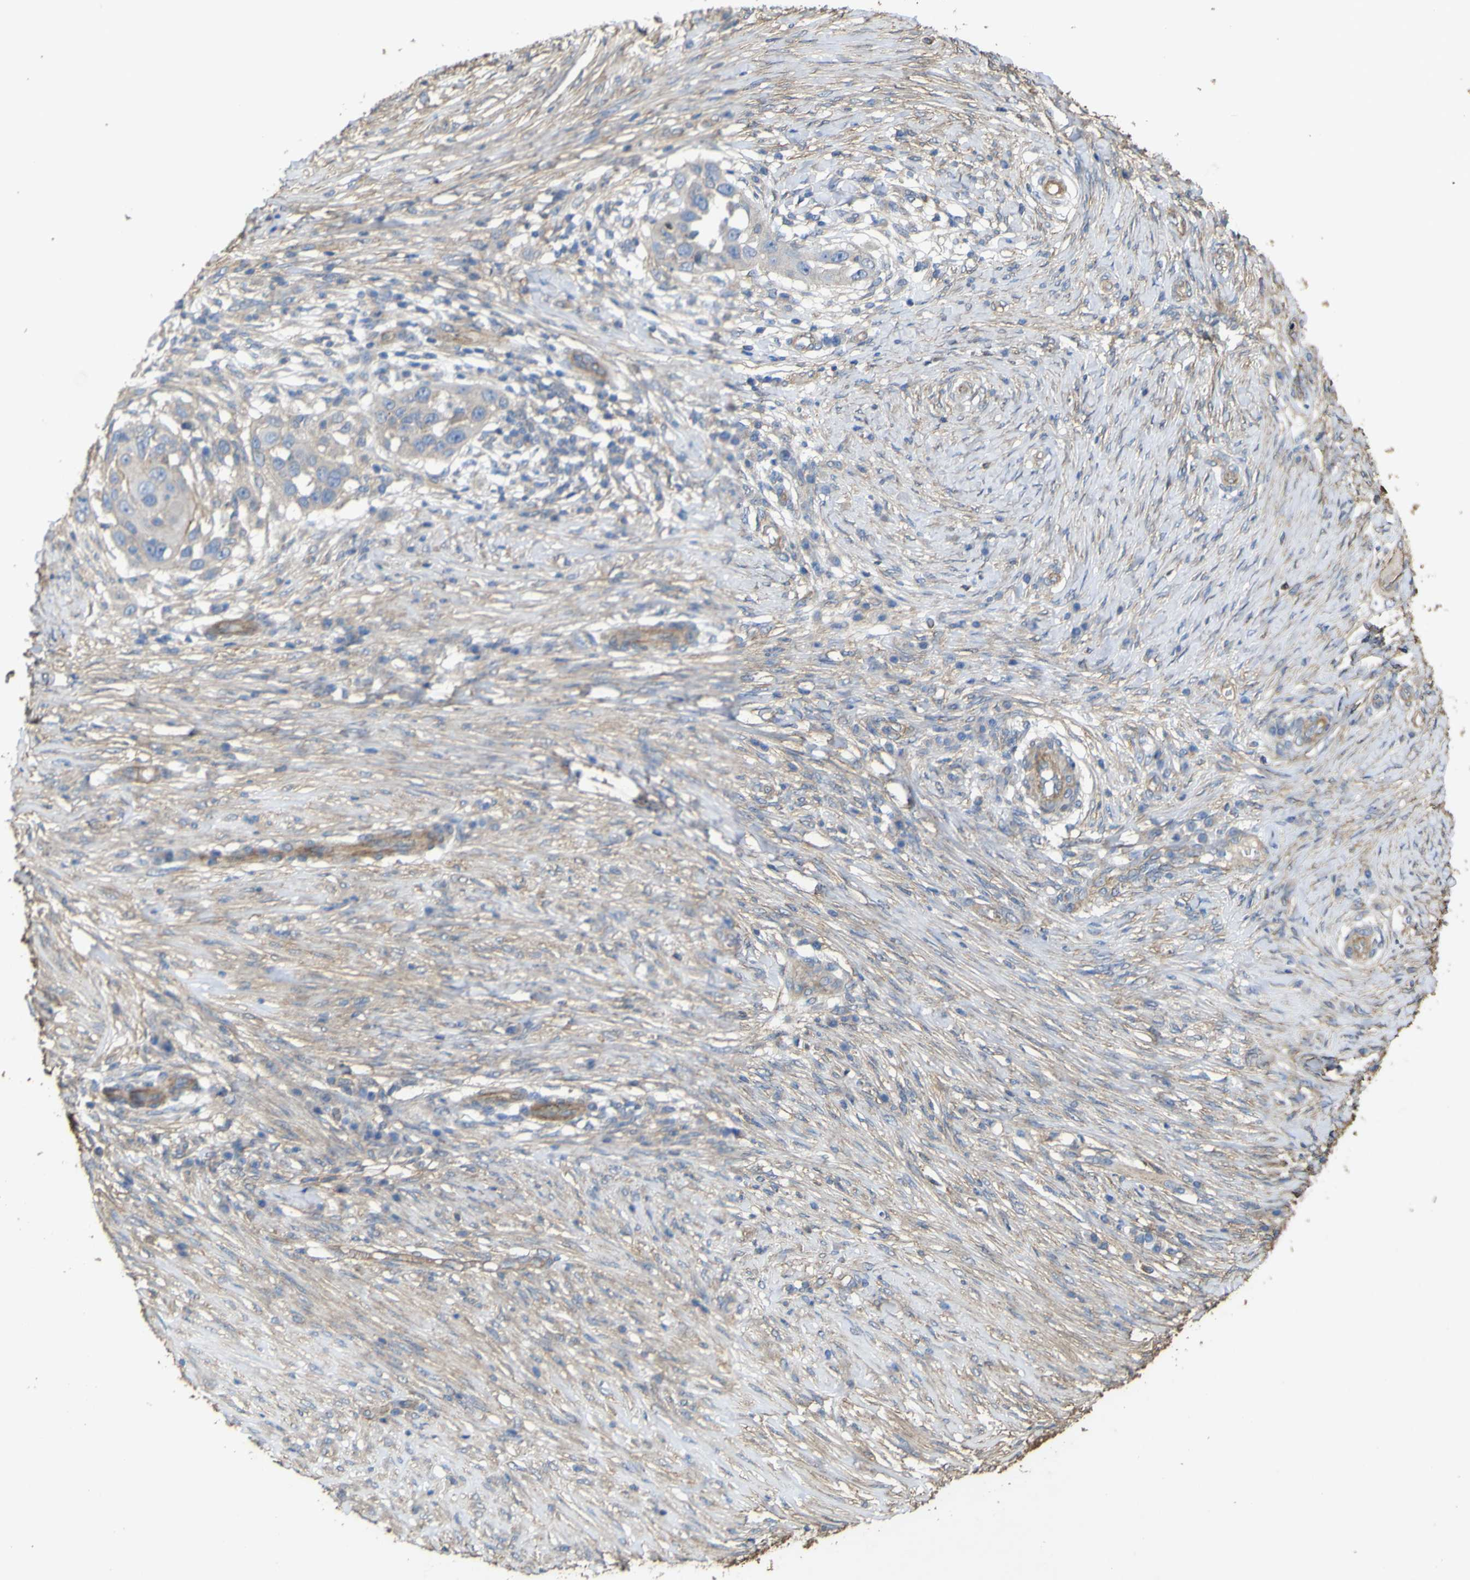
{"staining": {"intensity": "weak", "quantity": "<25%", "location": "cytoplasmic/membranous"}, "tissue": "skin cancer", "cell_type": "Tumor cells", "image_type": "cancer", "snomed": [{"axis": "morphology", "description": "Squamous cell carcinoma, NOS"}, {"axis": "topography", "description": "Skin"}], "caption": "A micrograph of squamous cell carcinoma (skin) stained for a protein displays no brown staining in tumor cells.", "gene": "TNFSF15", "patient": {"sex": "female", "age": 44}}